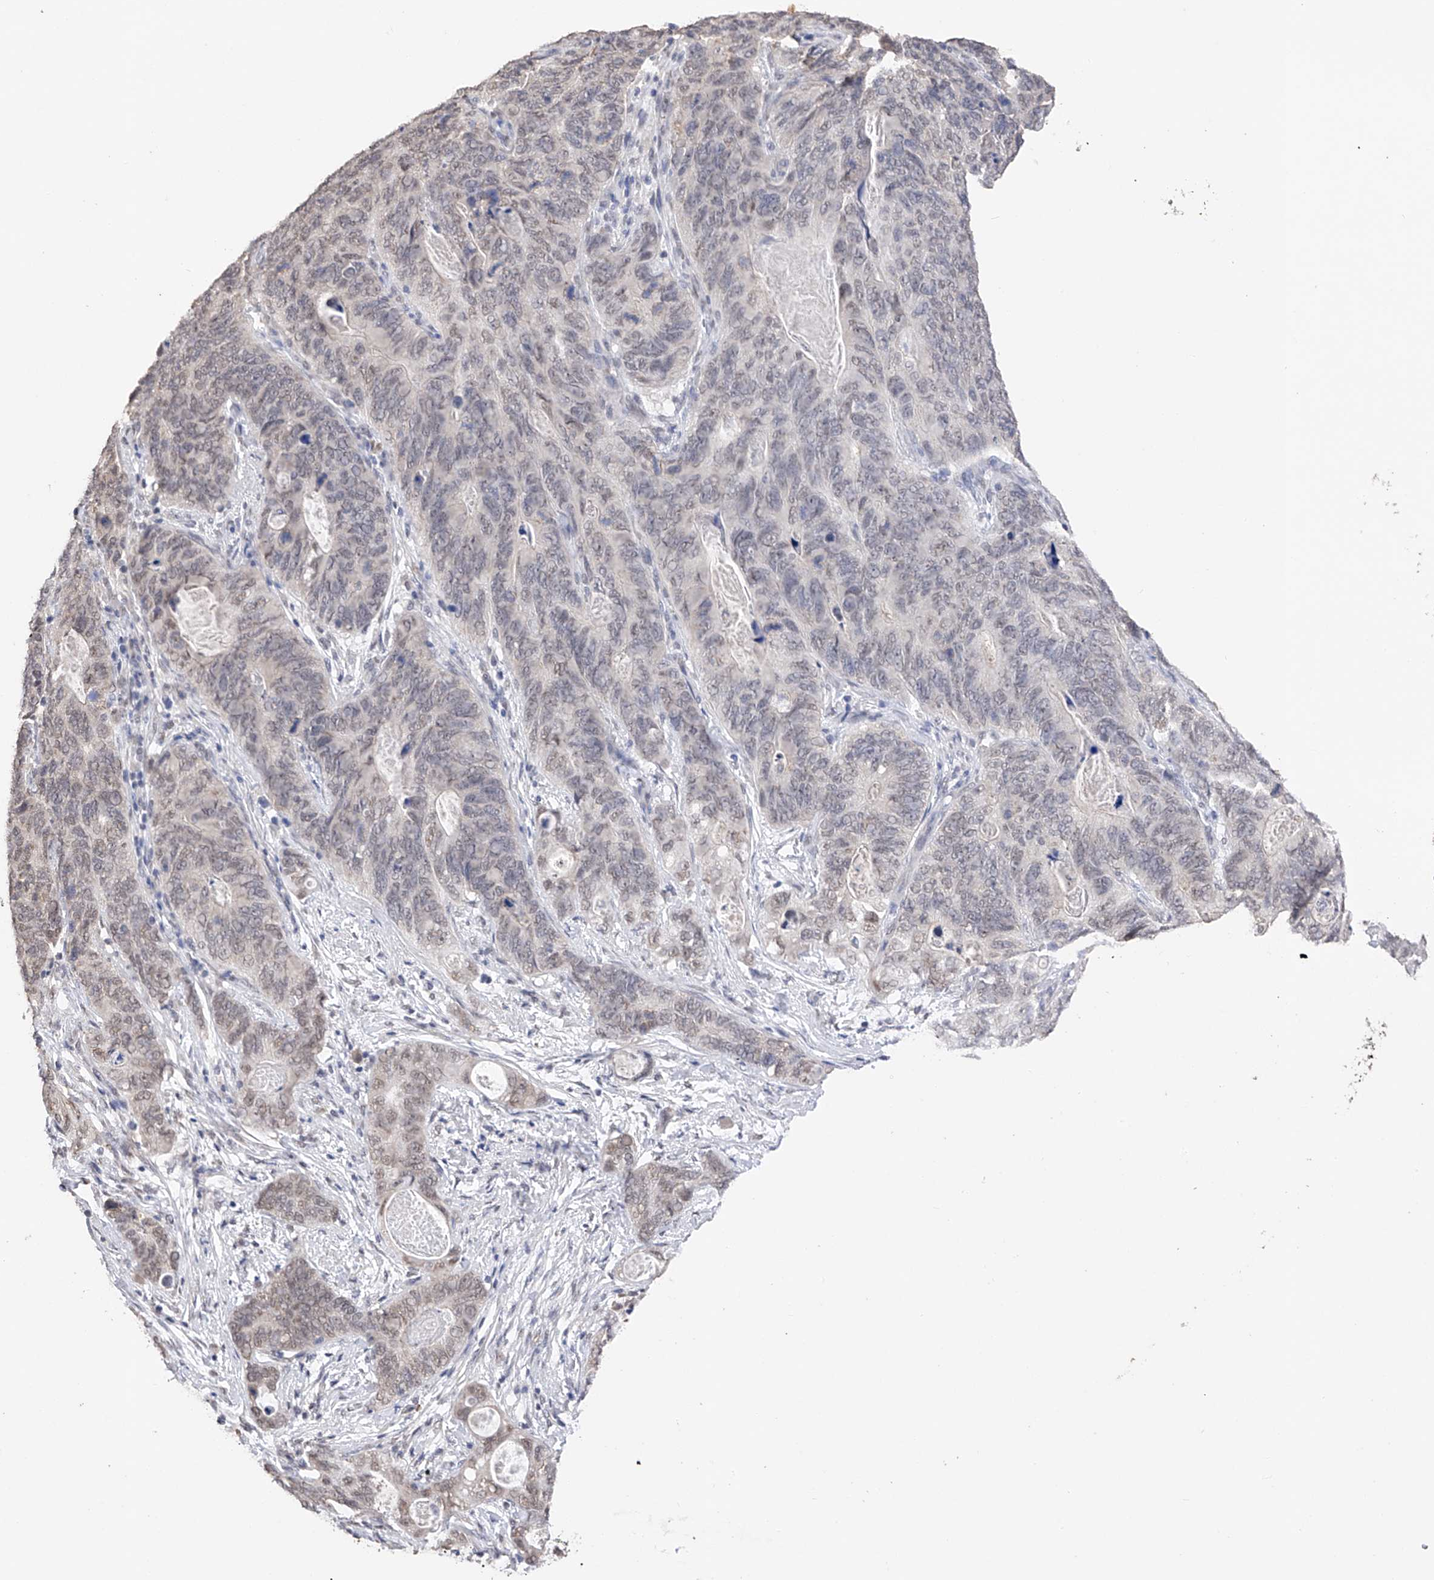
{"staining": {"intensity": "weak", "quantity": "<25%", "location": "nuclear"}, "tissue": "stomach cancer", "cell_type": "Tumor cells", "image_type": "cancer", "snomed": [{"axis": "morphology", "description": "Normal tissue, NOS"}, {"axis": "morphology", "description": "Adenocarcinoma, NOS"}, {"axis": "topography", "description": "Stomach"}], "caption": "Immunohistochemistry of stomach cancer demonstrates no positivity in tumor cells.", "gene": "DMAP1", "patient": {"sex": "female", "age": 89}}